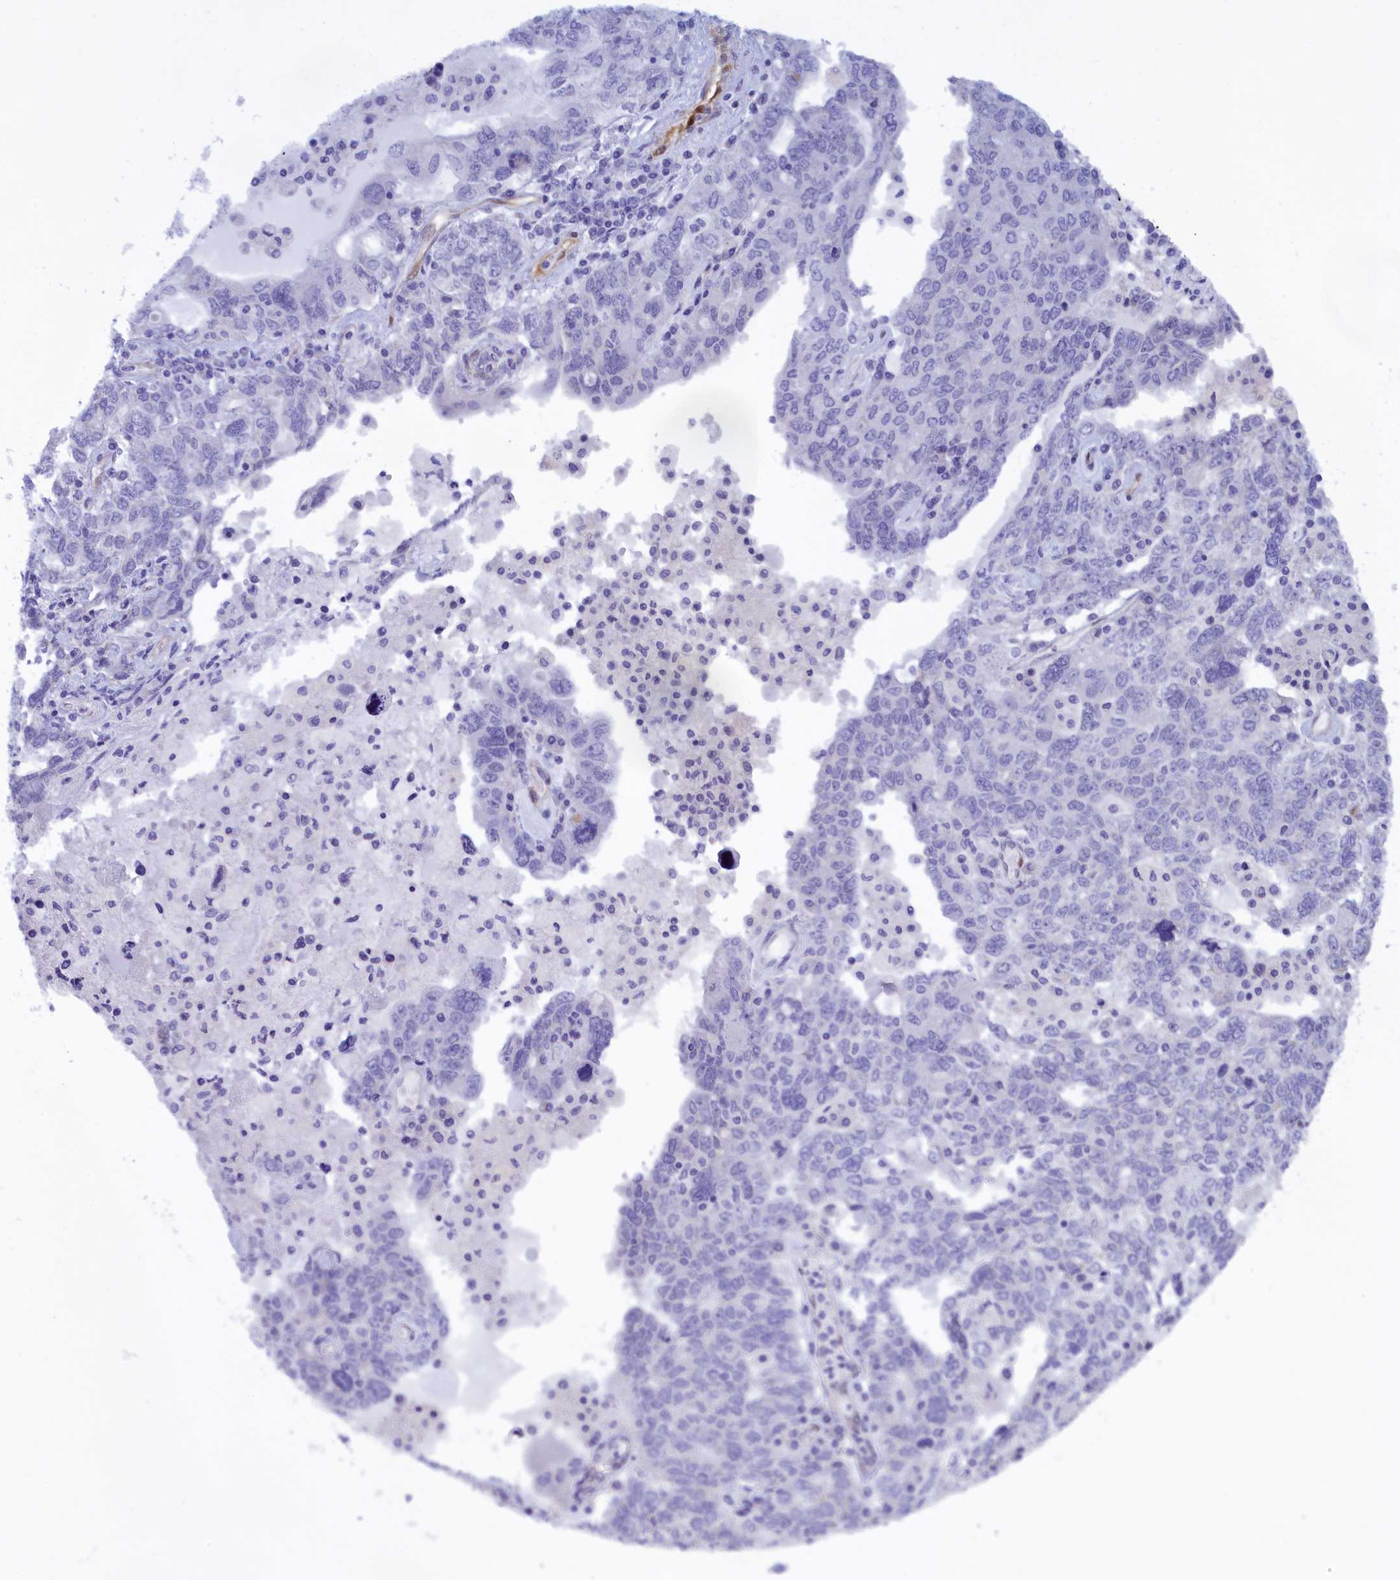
{"staining": {"intensity": "negative", "quantity": "none", "location": "none"}, "tissue": "ovarian cancer", "cell_type": "Tumor cells", "image_type": "cancer", "snomed": [{"axis": "morphology", "description": "Carcinoma, endometroid"}, {"axis": "topography", "description": "Ovary"}], "caption": "Human endometroid carcinoma (ovarian) stained for a protein using immunohistochemistry (IHC) displays no staining in tumor cells.", "gene": "IGSF6", "patient": {"sex": "female", "age": 62}}